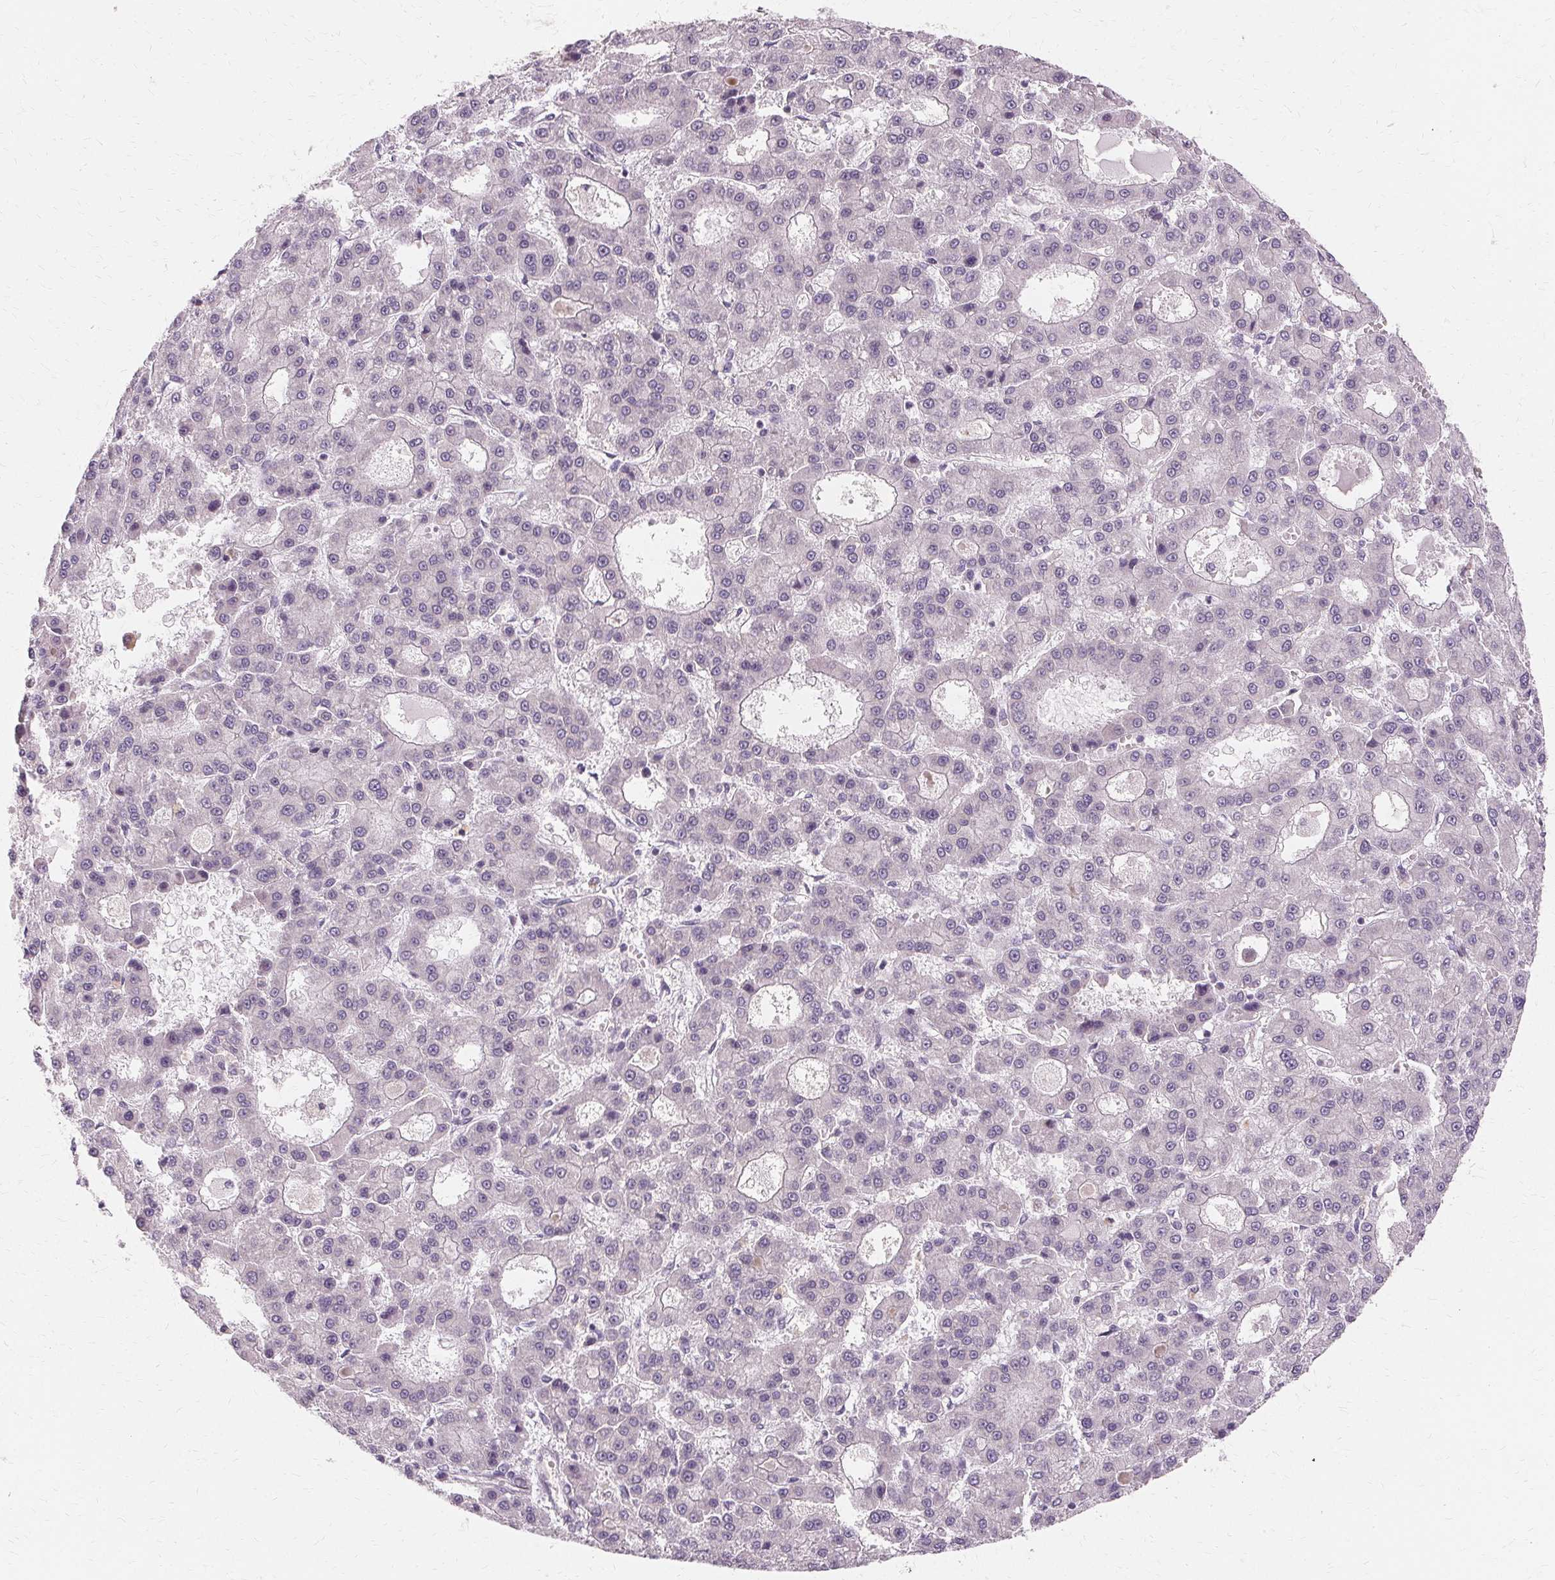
{"staining": {"intensity": "negative", "quantity": "none", "location": "none"}, "tissue": "liver cancer", "cell_type": "Tumor cells", "image_type": "cancer", "snomed": [{"axis": "morphology", "description": "Carcinoma, Hepatocellular, NOS"}, {"axis": "topography", "description": "Liver"}], "caption": "Tumor cells show no significant protein expression in liver cancer.", "gene": "USP8", "patient": {"sex": "male", "age": 70}}